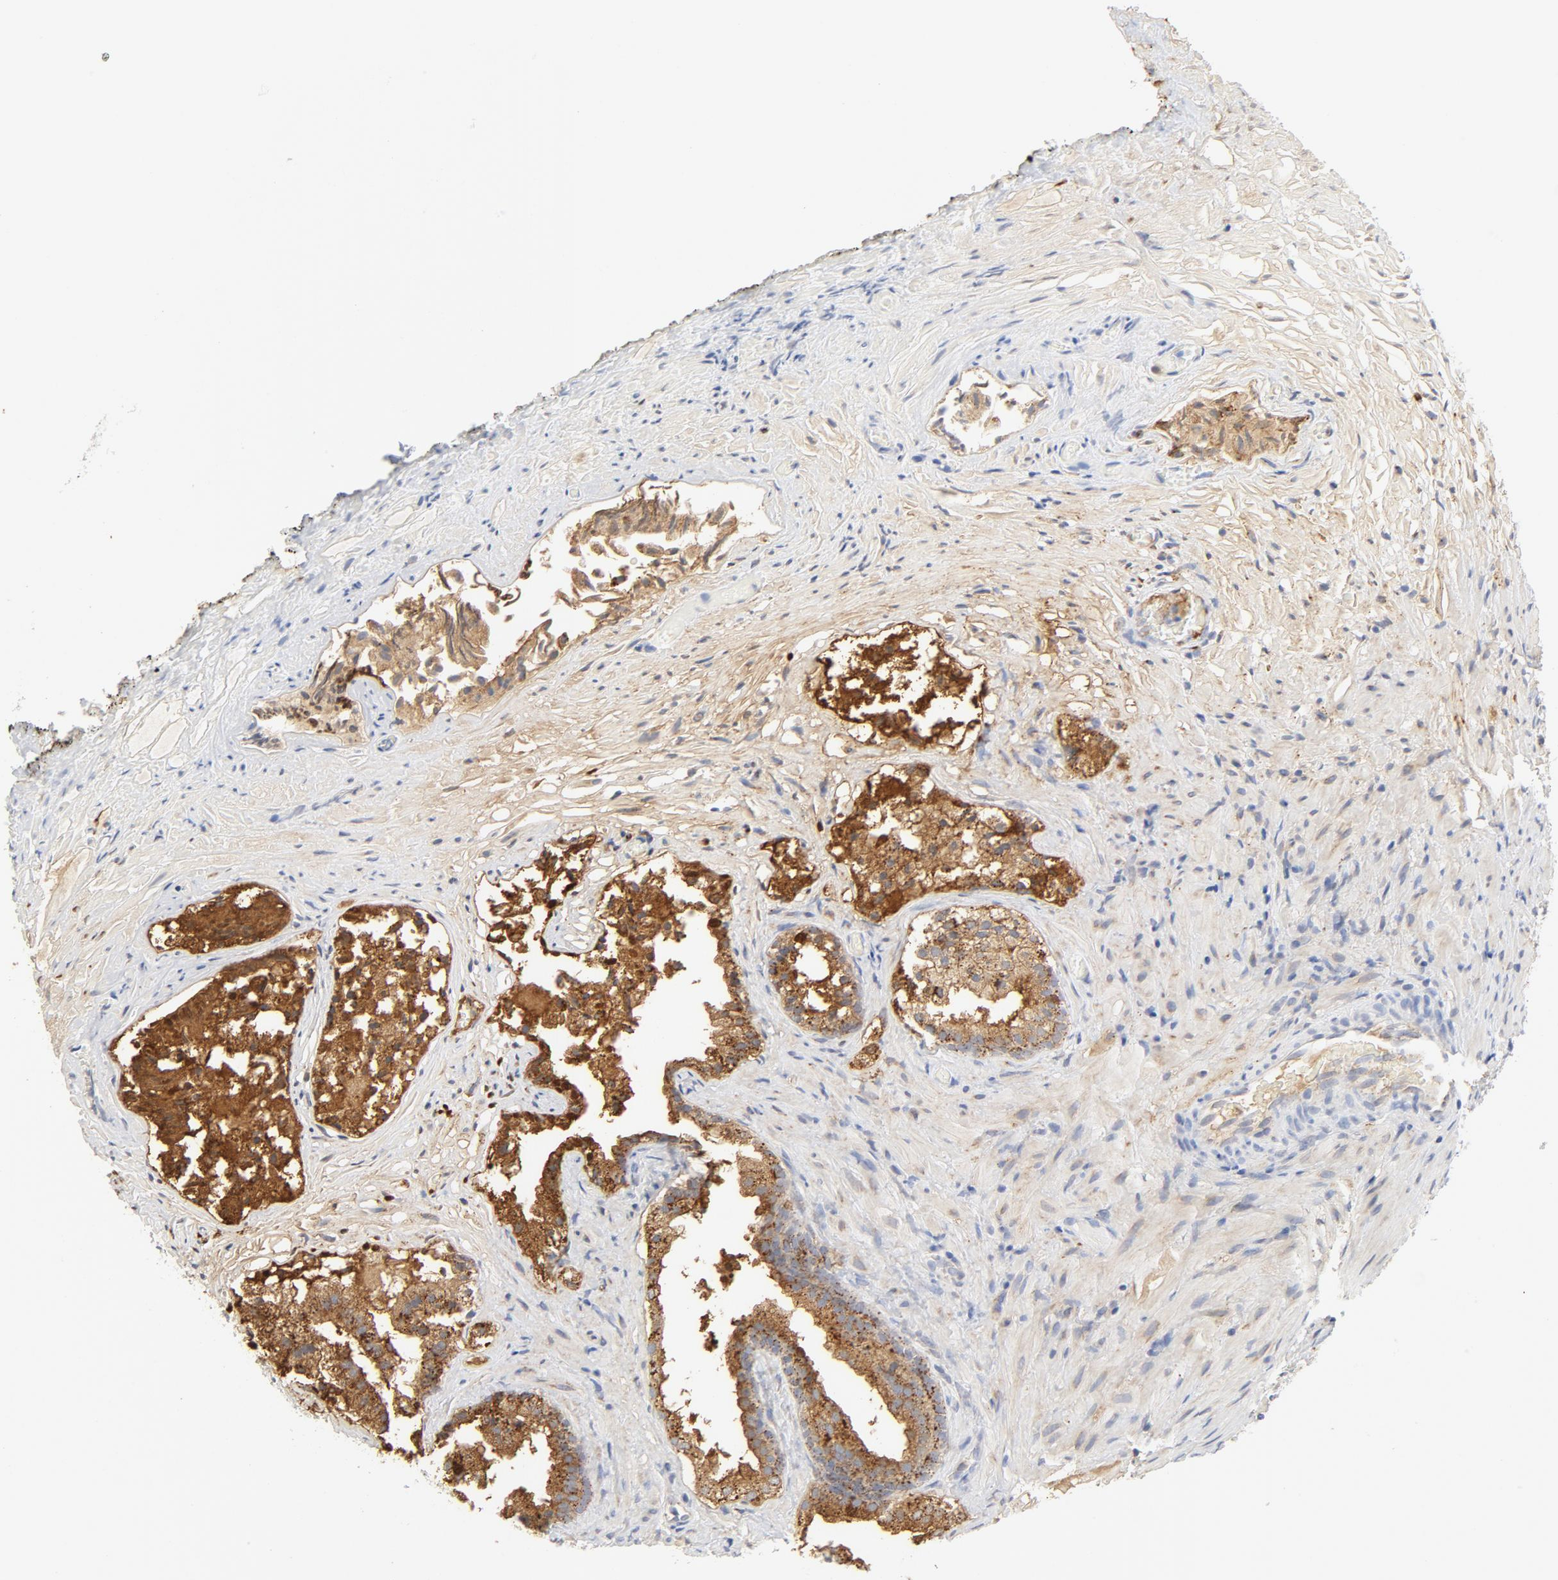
{"staining": {"intensity": "strong", "quantity": ">75%", "location": "cytoplasmic/membranous"}, "tissue": "prostate", "cell_type": "Glandular cells", "image_type": "normal", "snomed": [{"axis": "morphology", "description": "Normal tissue, NOS"}, {"axis": "topography", "description": "Prostate"}], "caption": "A brown stain labels strong cytoplasmic/membranous staining of a protein in glandular cells of benign prostate. Using DAB (3,3'-diaminobenzidine) (brown) and hematoxylin (blue) stains, captured at high magnification using brightfield microscopy.", "gene": "MAGEB17", "patient": {"sex": "male", "age": 76}}